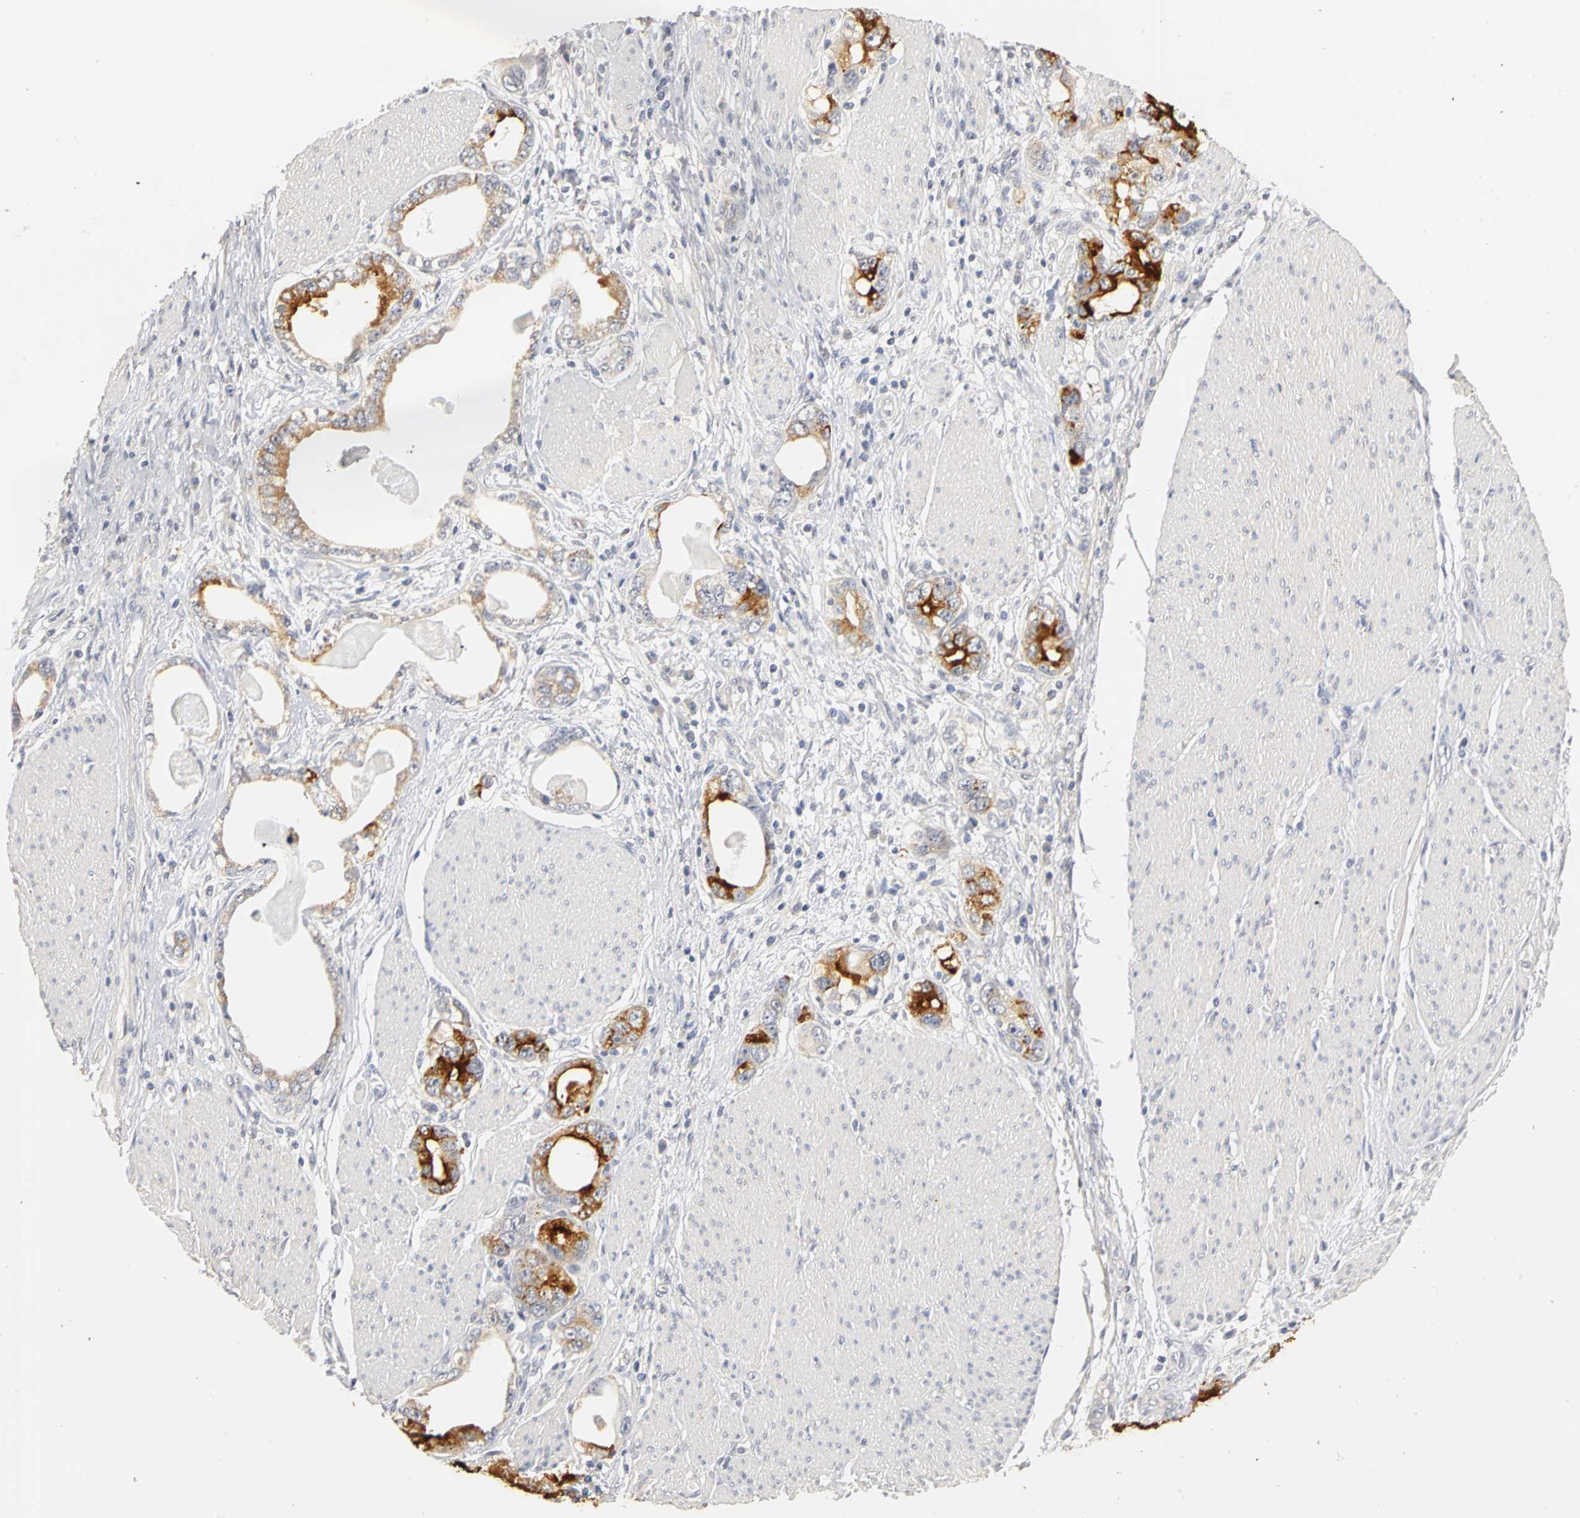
{"staining": {"intensity": "strong", "quantity": ">75%", "location": "cytoplasmic/membranous"}, "tissue": "stomach cancer", "cell_type": "Tumor cells", "image_type": "cancer", "snomed": [{"axis": "morphology", "description": "Adenocarcinoma, NOS"}, {"axis": "topography", "description": "Stomach, lower"}], "caption": "A high-resolution image shows IHC staining of stomach cancer (adenocarcinoma), which demonstrates strong cytoplasmic/membranous staining in about >75% of tumor cells. (DAB (3,3'-diaminobenzidine) = brown stain, brightfield microscopy at high magnification).", "gene": "PGR", "patient": {"sex": "female", "age": 93}}